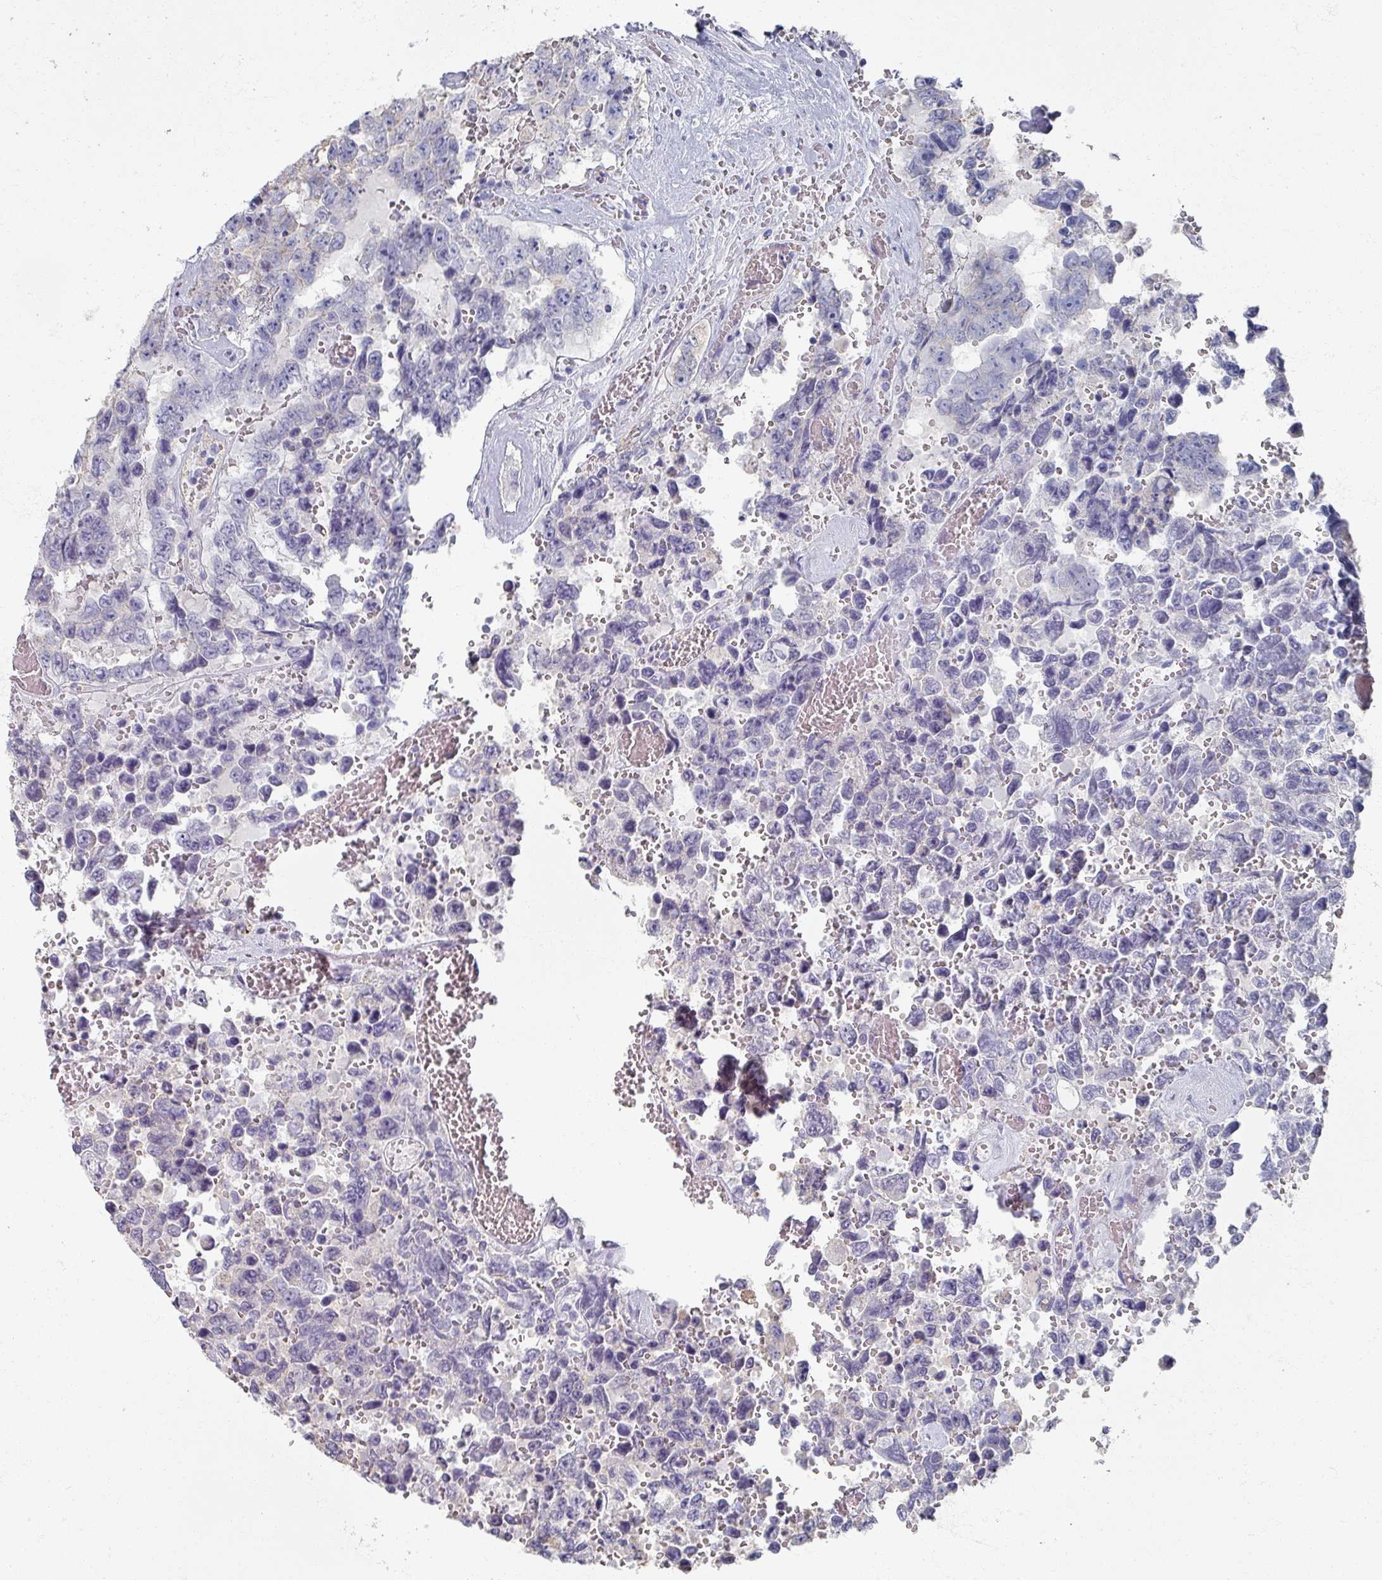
{"staining": {"intensity": "negative", "quantity": "none", "location": "none"}, "tissue": "testis cancer", "cell_type": "Tumor cells", "image_type": "cancer", "snomed": [{"axis": "morphology", "description": "Normal tissue, NOS"}, {"axis": "morphology", "description": "Carcinoma, Embryonal, NOS"}, {"axis": "topography", "description": "Testis"}, {"axis": "topography", "description": "Epididymis"}], "caption": "This micrograph is of embryonal carcinoma (testis) stained with IHC to label a protein in brown with the nuclei are counter-stained blue. There is no staining in tumor cells.", "gene": "OMG", "patient": {"sex": "male", "age": 25}}